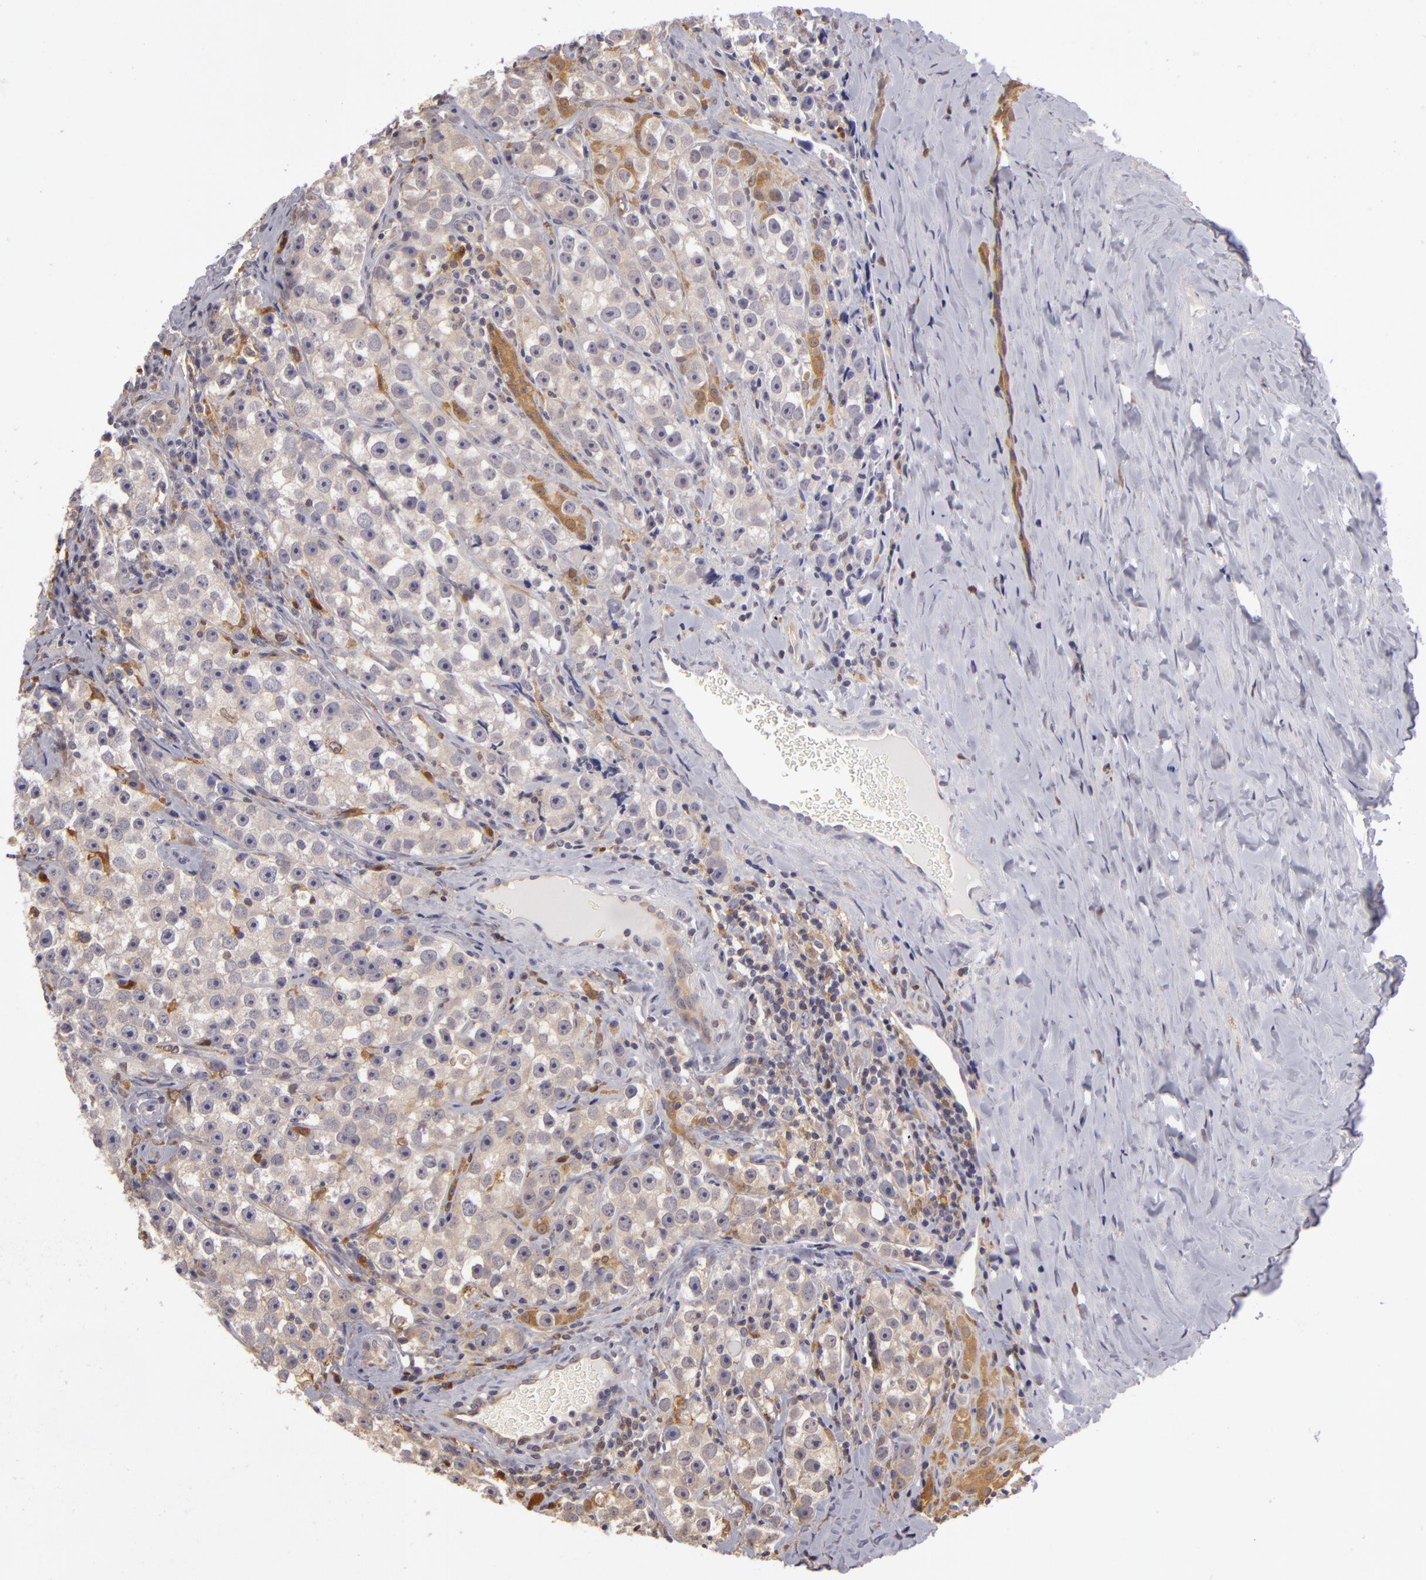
{"staining": {"intensity": "moderate", "quantity": "<25%", "location": "cytoplasmic/membranous"}, "tissue": "testis cancer", "cell_type": "Tumor cells", "image_type": "cancer", "snomed": [{"axis": "morphology", "description": "Seminoma, NOS"}, {"axis": "topography", "description": "Testis"}], "caption": "Protein expression analysis of seminoma (testis) reveals moderate cytoplasmic/membranous expression in approximately <25% of tumor cells. The protein is stained brown, and the nuclei are stained in blue (DAB IHC with brightfield microscopy, high magnification).", "gene": "GNPDA1", "patient": {"sex": "male", "age": 32}}